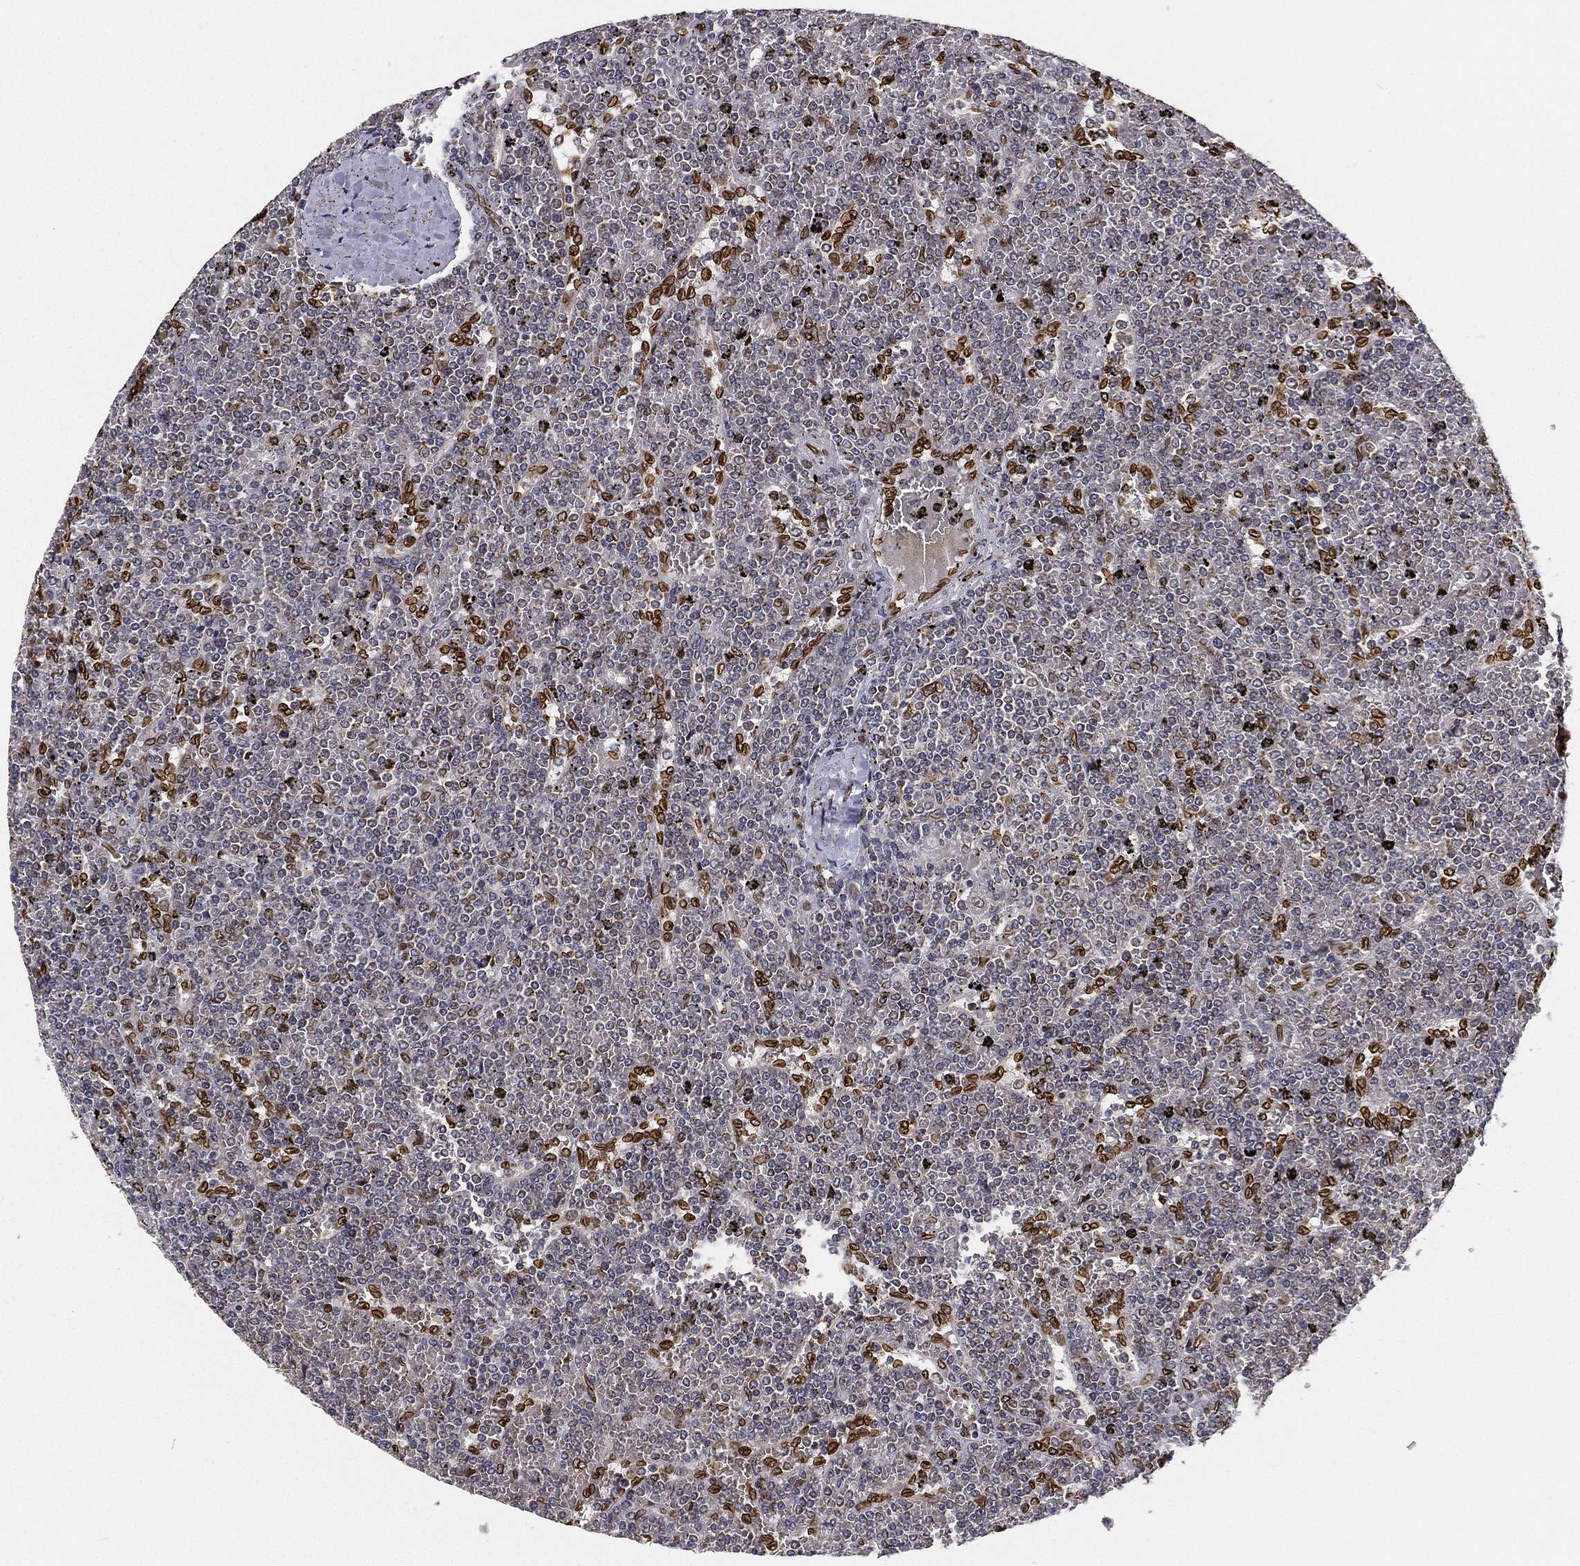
{"staining": {"intensity": "strong", "quantity": "<25%", "location": "nuclear"}, "tissue": "lymphoma", "cell_type": "Tumor cells", "image_type": "cancer", "snomed": [{"axis": "morphology", "description": "Malignant lymphoma, non-Hodgkin's type, Low grade"}, {"axis": "topography", "description": "Spleen"}], "caption": "Protein expression analysis of low-grade malignant lymphoma, non-Hodgkin's type reveals strong nuclear expression in about <25% of tumor cells.", "gene": "PALB2", "patient": {"sex": "female", "age": 19}}